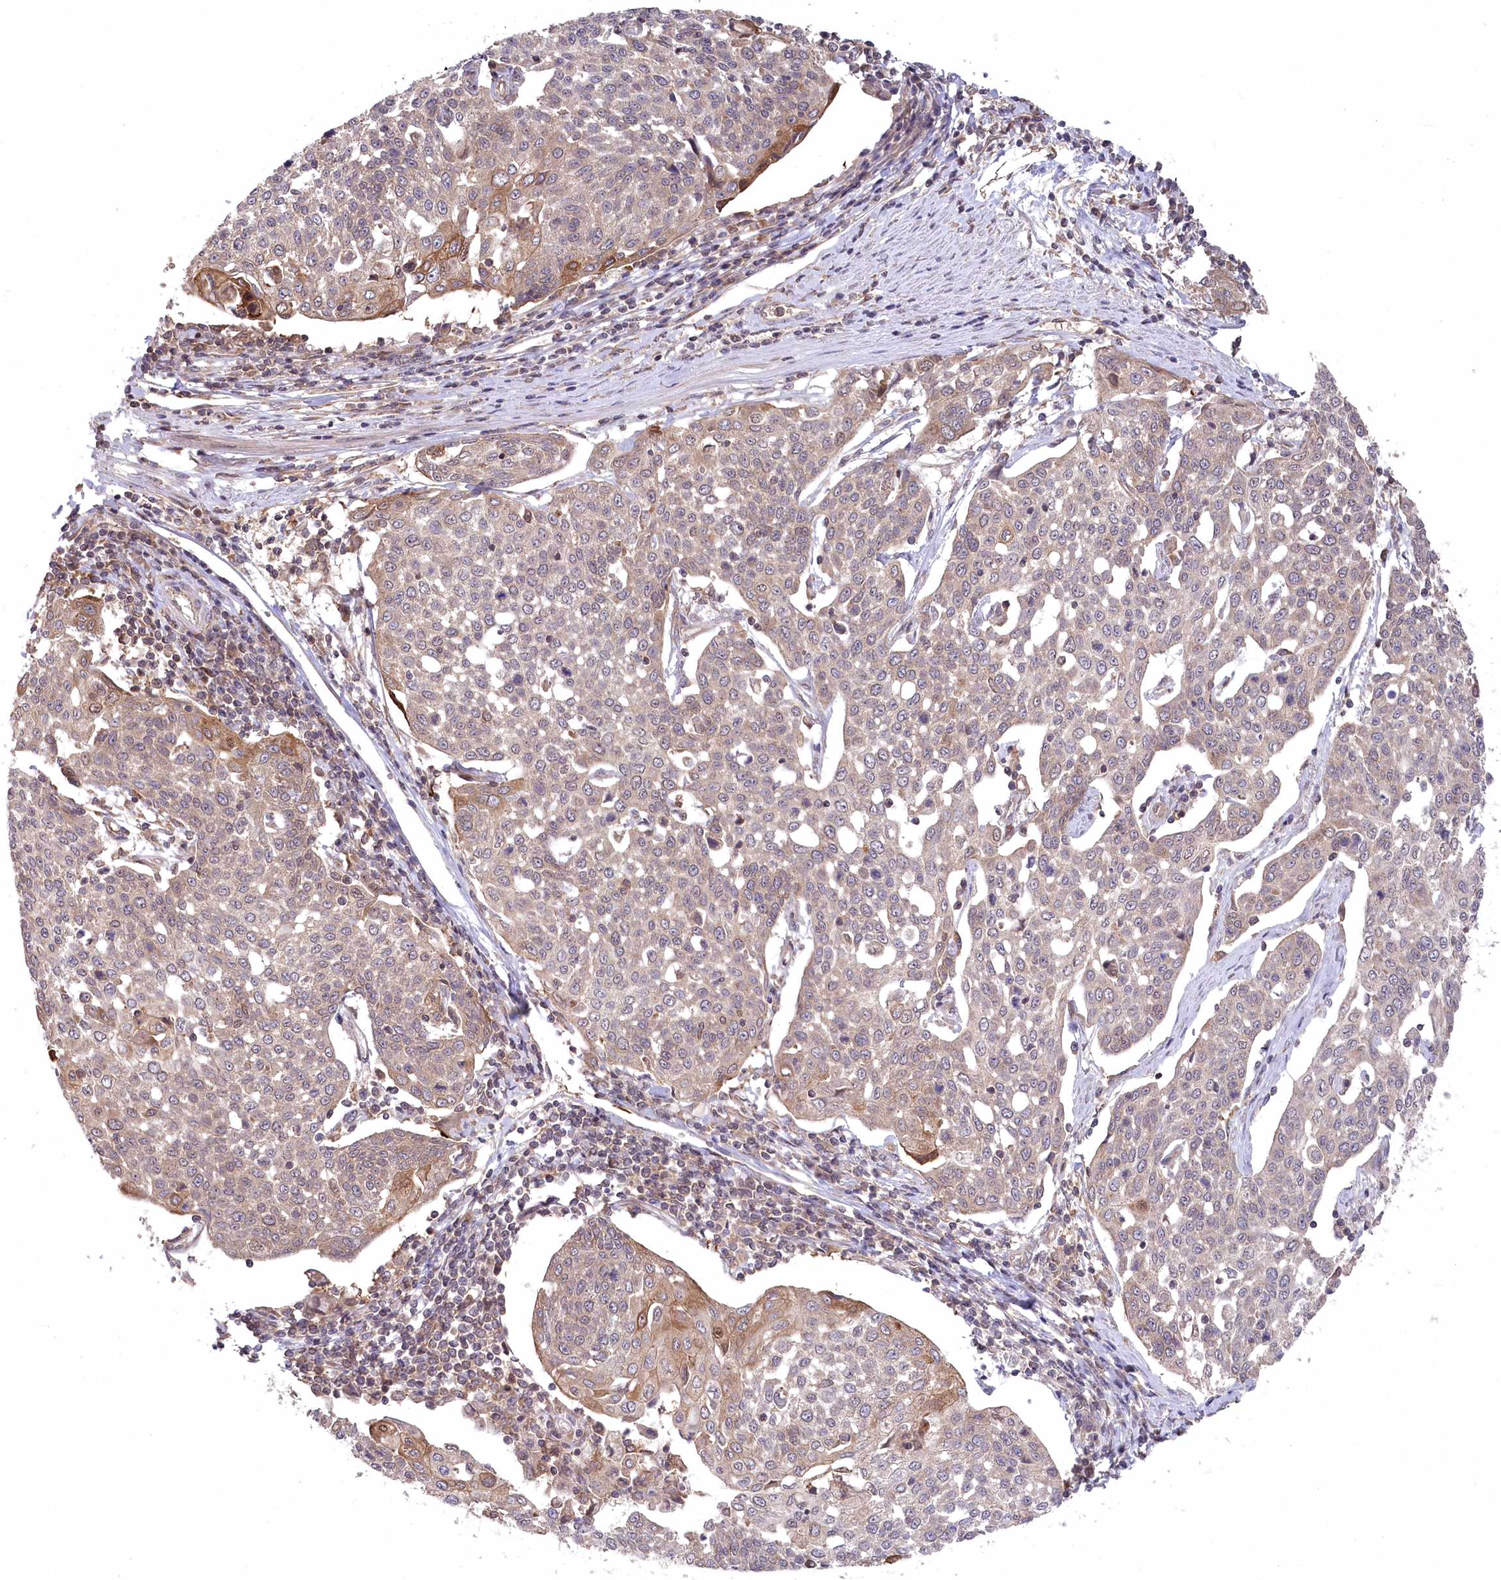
{"staining": {"intensity": "moderate", "quantity": "25%-75%", "location": "cytoplasmic/membranous"}, "tissue": "cervical cancer", "cell_type": "Tumor cells", "image_type": "cancer", "snomed": [{"axis": "morphology", "description": "Squamous cell carcinoma, NOS"}, {"axis": "topography", "description": "Cervix"}], "caption": "This micrograph reveals IHC staining of human squamous cell carcinoma (cervical), with medium moderate cytoplasmic/membranous expression in about 25%-75% of tumor cells.", "gene": "PPP1R21", "patient": {"sex": "female", "age": 34}}